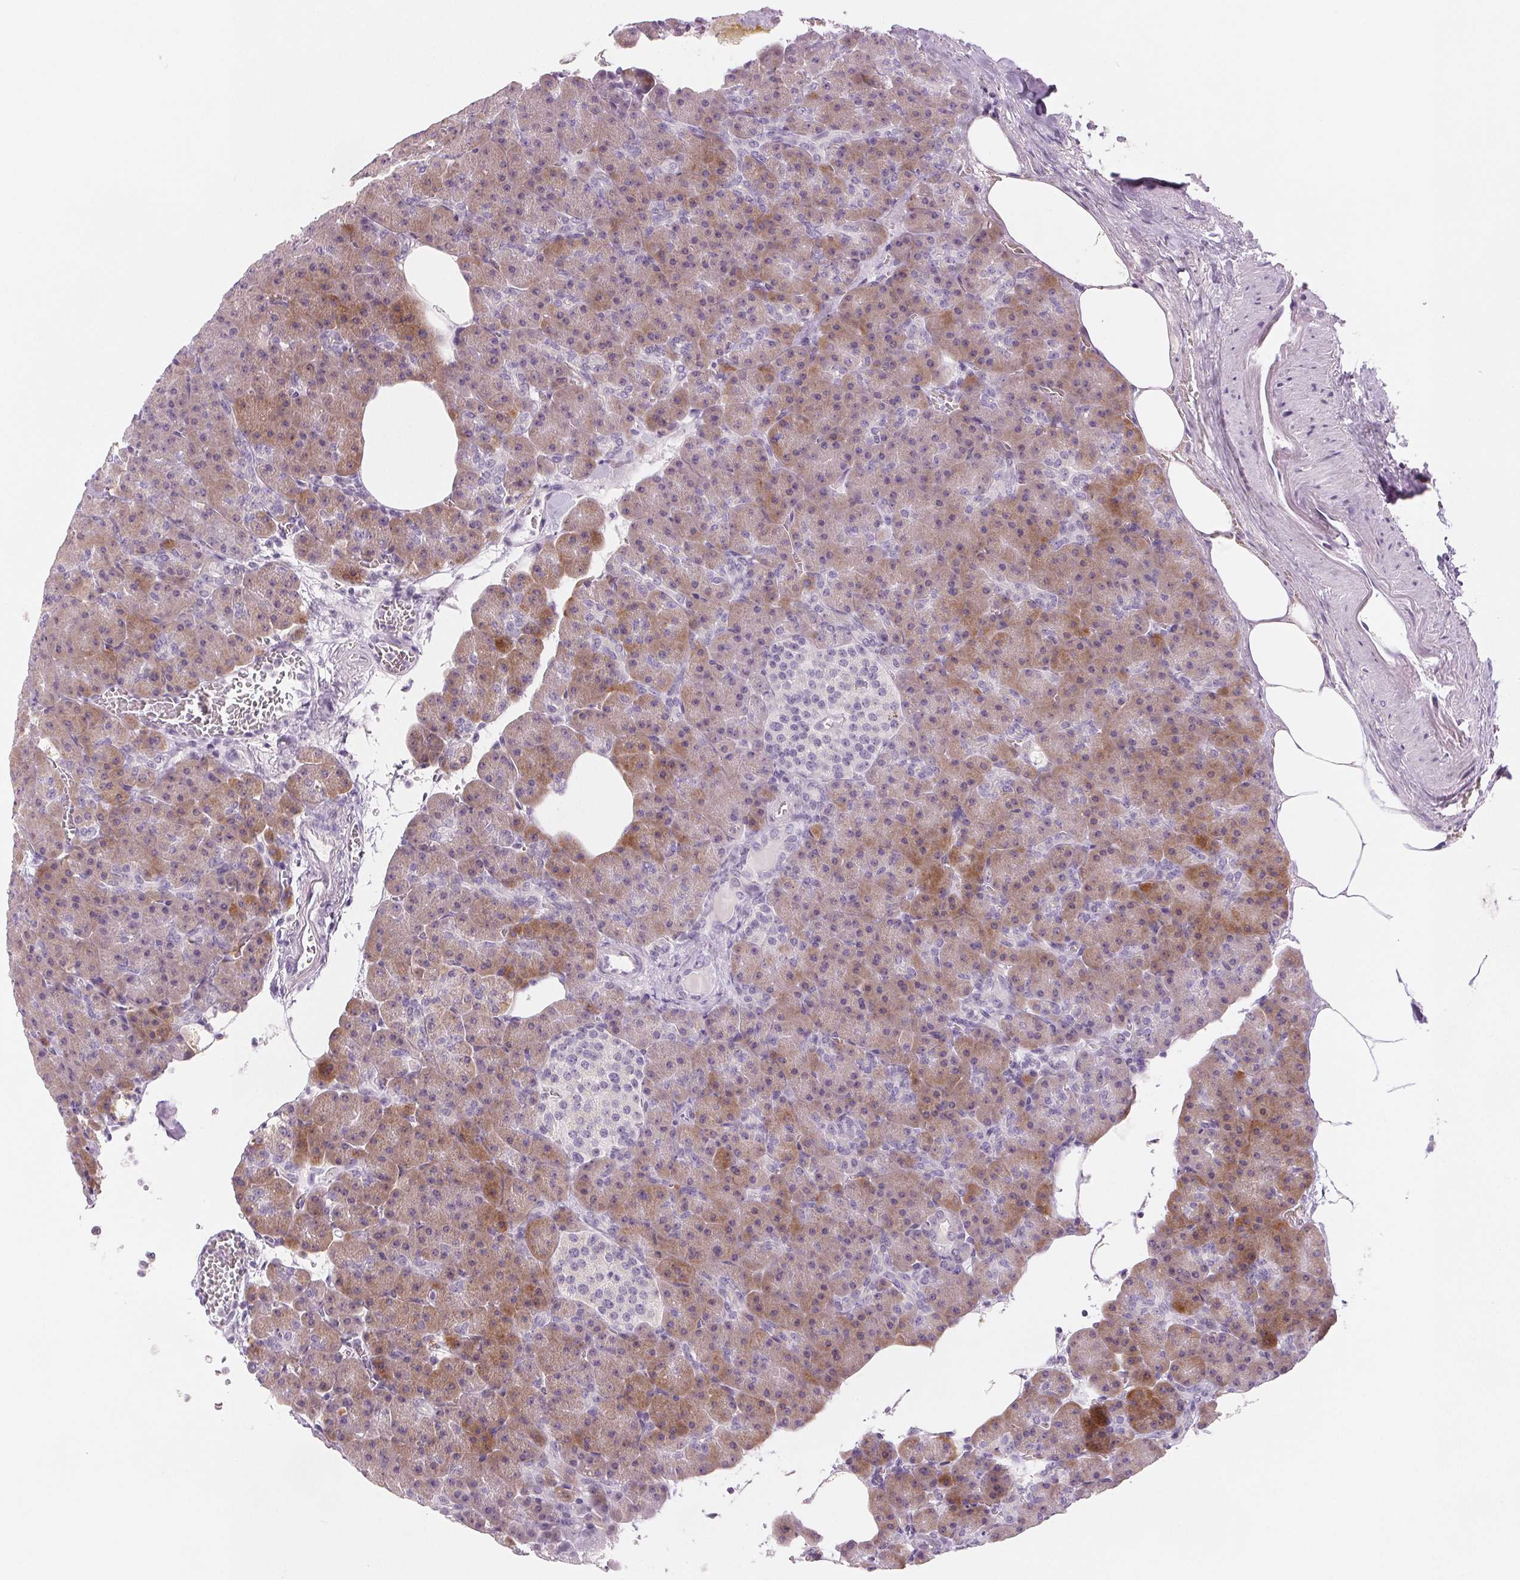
{"staining": {"intensity": "weak", "quantity": "25%-75%", "location": "cytoplasmic/membranous"}, "tissue": "pancreas", "cell_type": "Exocrine glandular cells", "image_type": "normal", "snomed": [{"axis": "morphology", "description": "Normal tissue, NOS"}, {"axis": "topography", "description": "Pancreas"}], "caption": "High-magnification brightfield microscopy of unremarkable pancreas stained with DAB (brown) and counterstained with hematoxylin (blue). exocrine glandular cells exhibit weak cytoplasmic/membranous staining is present in about25%-75% of cells.", "gene": "EHHADH", "patient": {"sex": "female", "age": 74}}